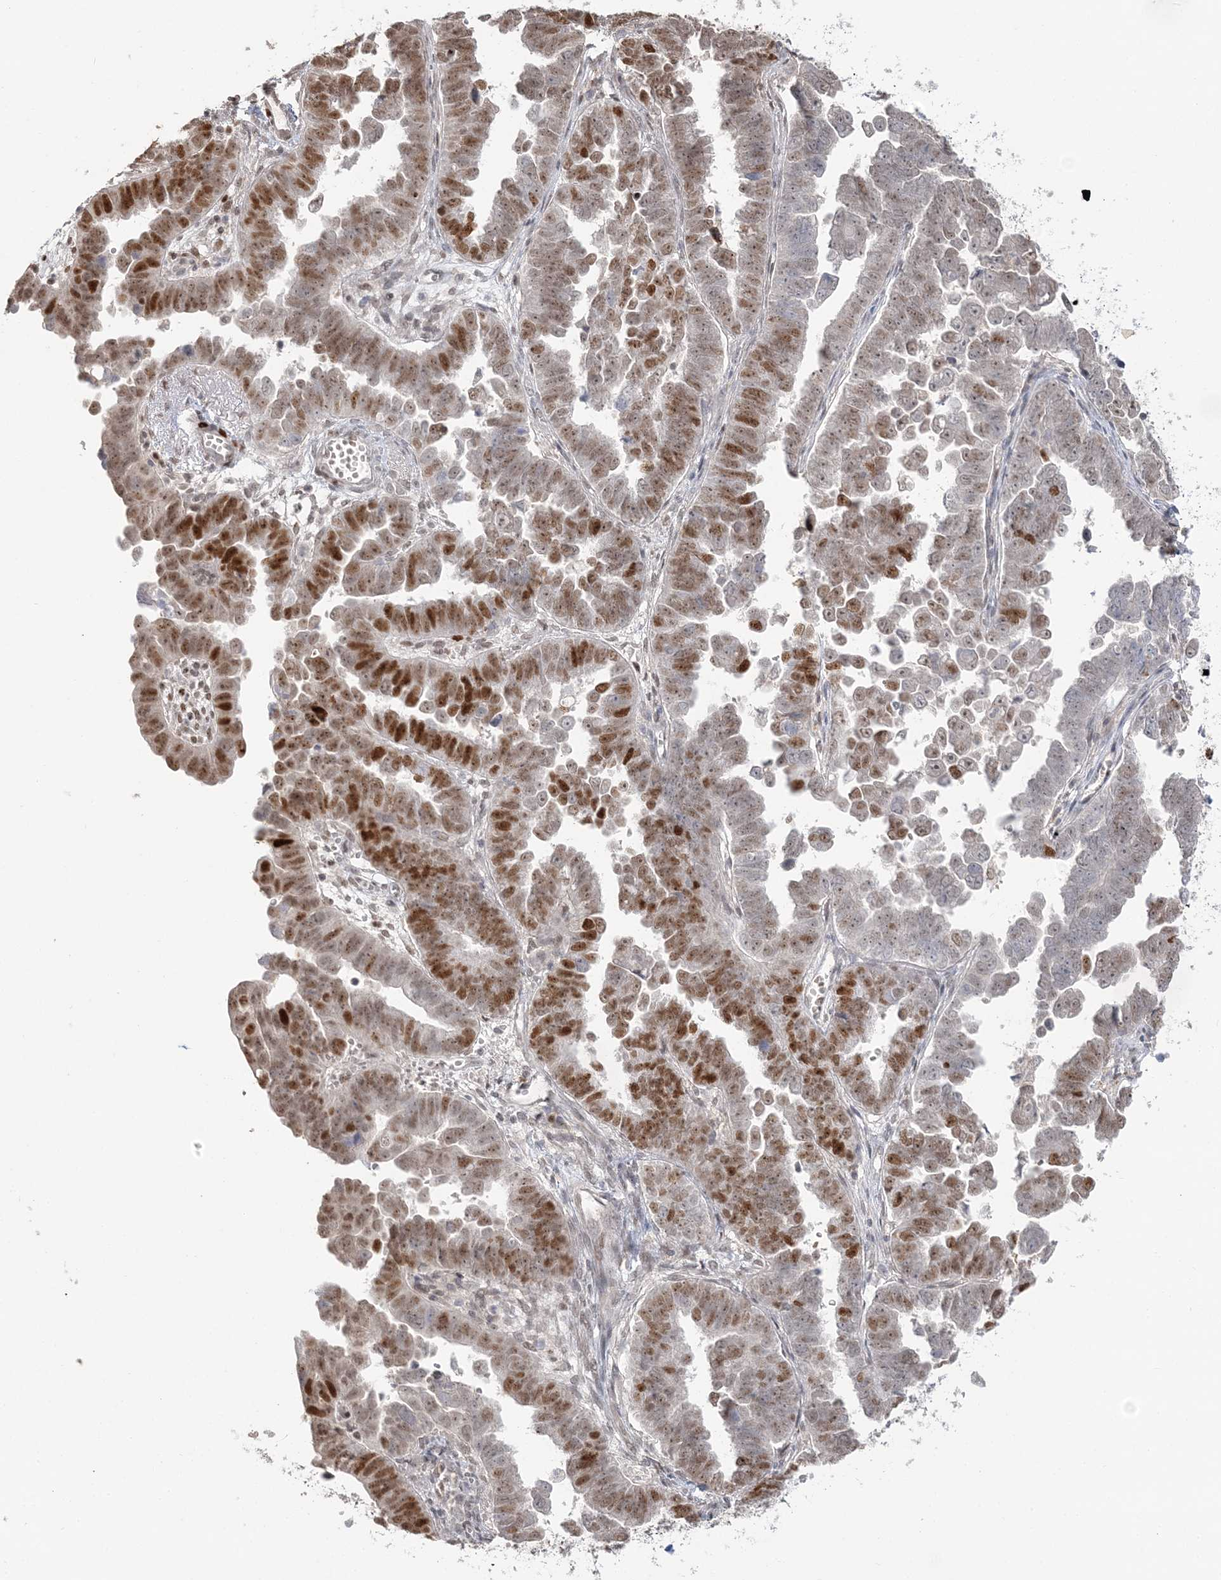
{"staining": {"intensity": "strong", "quantity": "25%-75%", "location": "nuclear"}, "tissue": "endometrial cancer", "cell_type": "Tumor cells", "image_type": "cancer", "snomed": [{"axis": "morphology", "description": "Adenocarcinoma, NOS"}, {"axis": "topography", "description": "Endometrium"}], "caption": "Adenocarcinoma (endometrial) stained for a protein (brown) demonstrates strong nuclear positive expression in about 25%-75% of tumor cells.", "gene": "SUMO2", "patient": {"sex": "female", "age": 75}}